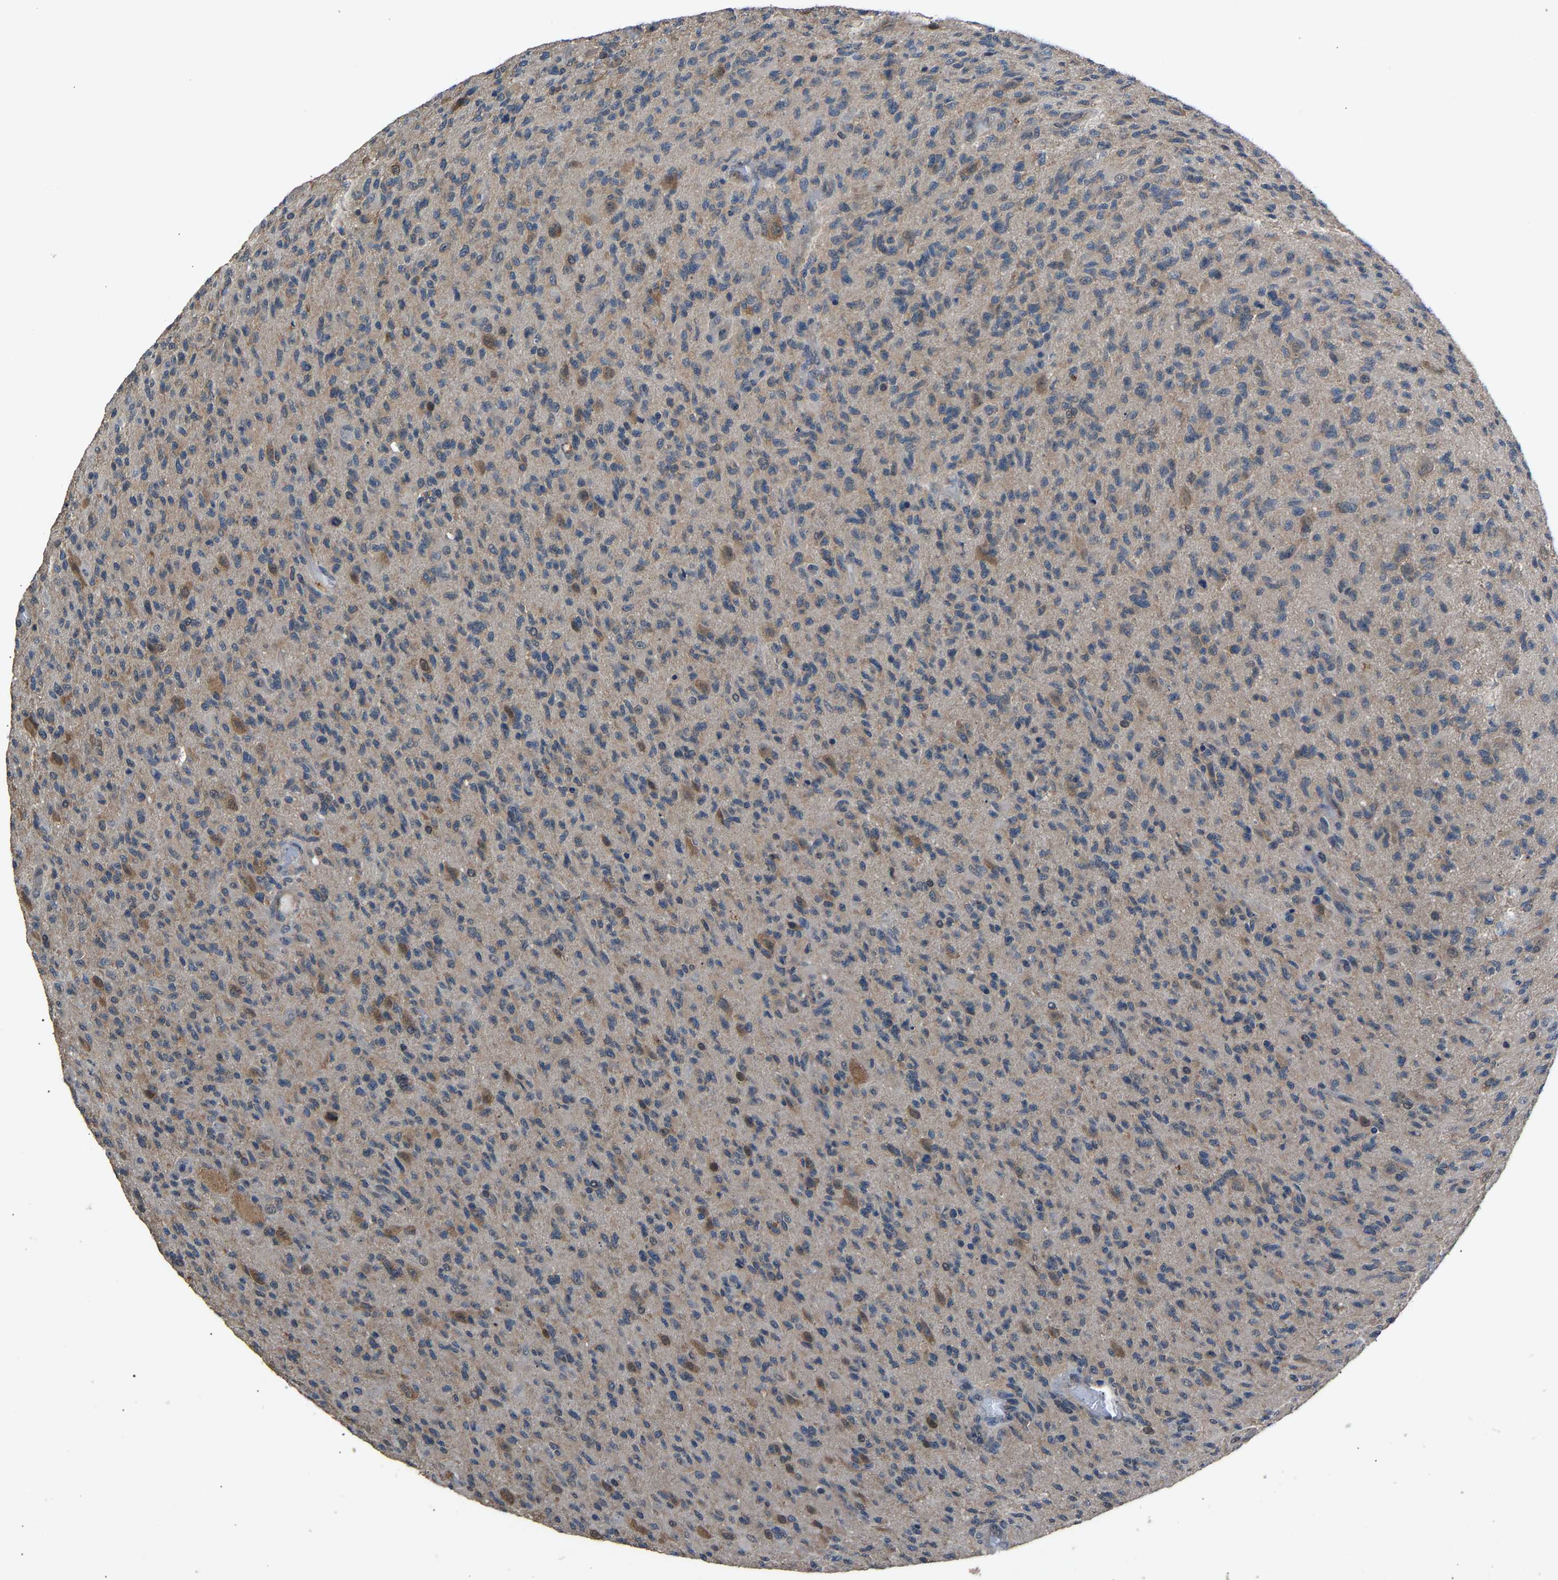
{"staining": {"intensity": "moderate", "quantity": "<25%", "location": "cytoplasmic/membranous"}, "tissue": "glioma", "cell_type": "Tumor cells", "image_type": "cancer", "snomed": [{"axis": "morphology", "description": "Glioma, malignant, High grade"}, {"axis": "topography", "description": "Brain"}], "caption": "Malignant glioma (high-grade) tissue demonstrates moderate cytoplasmic/membranous staining in approximately <25% of tumor cells, visualized by immunohistochemistry.", "gene": "ABCC9", "patient": {"sex": "male", "age": 71}}